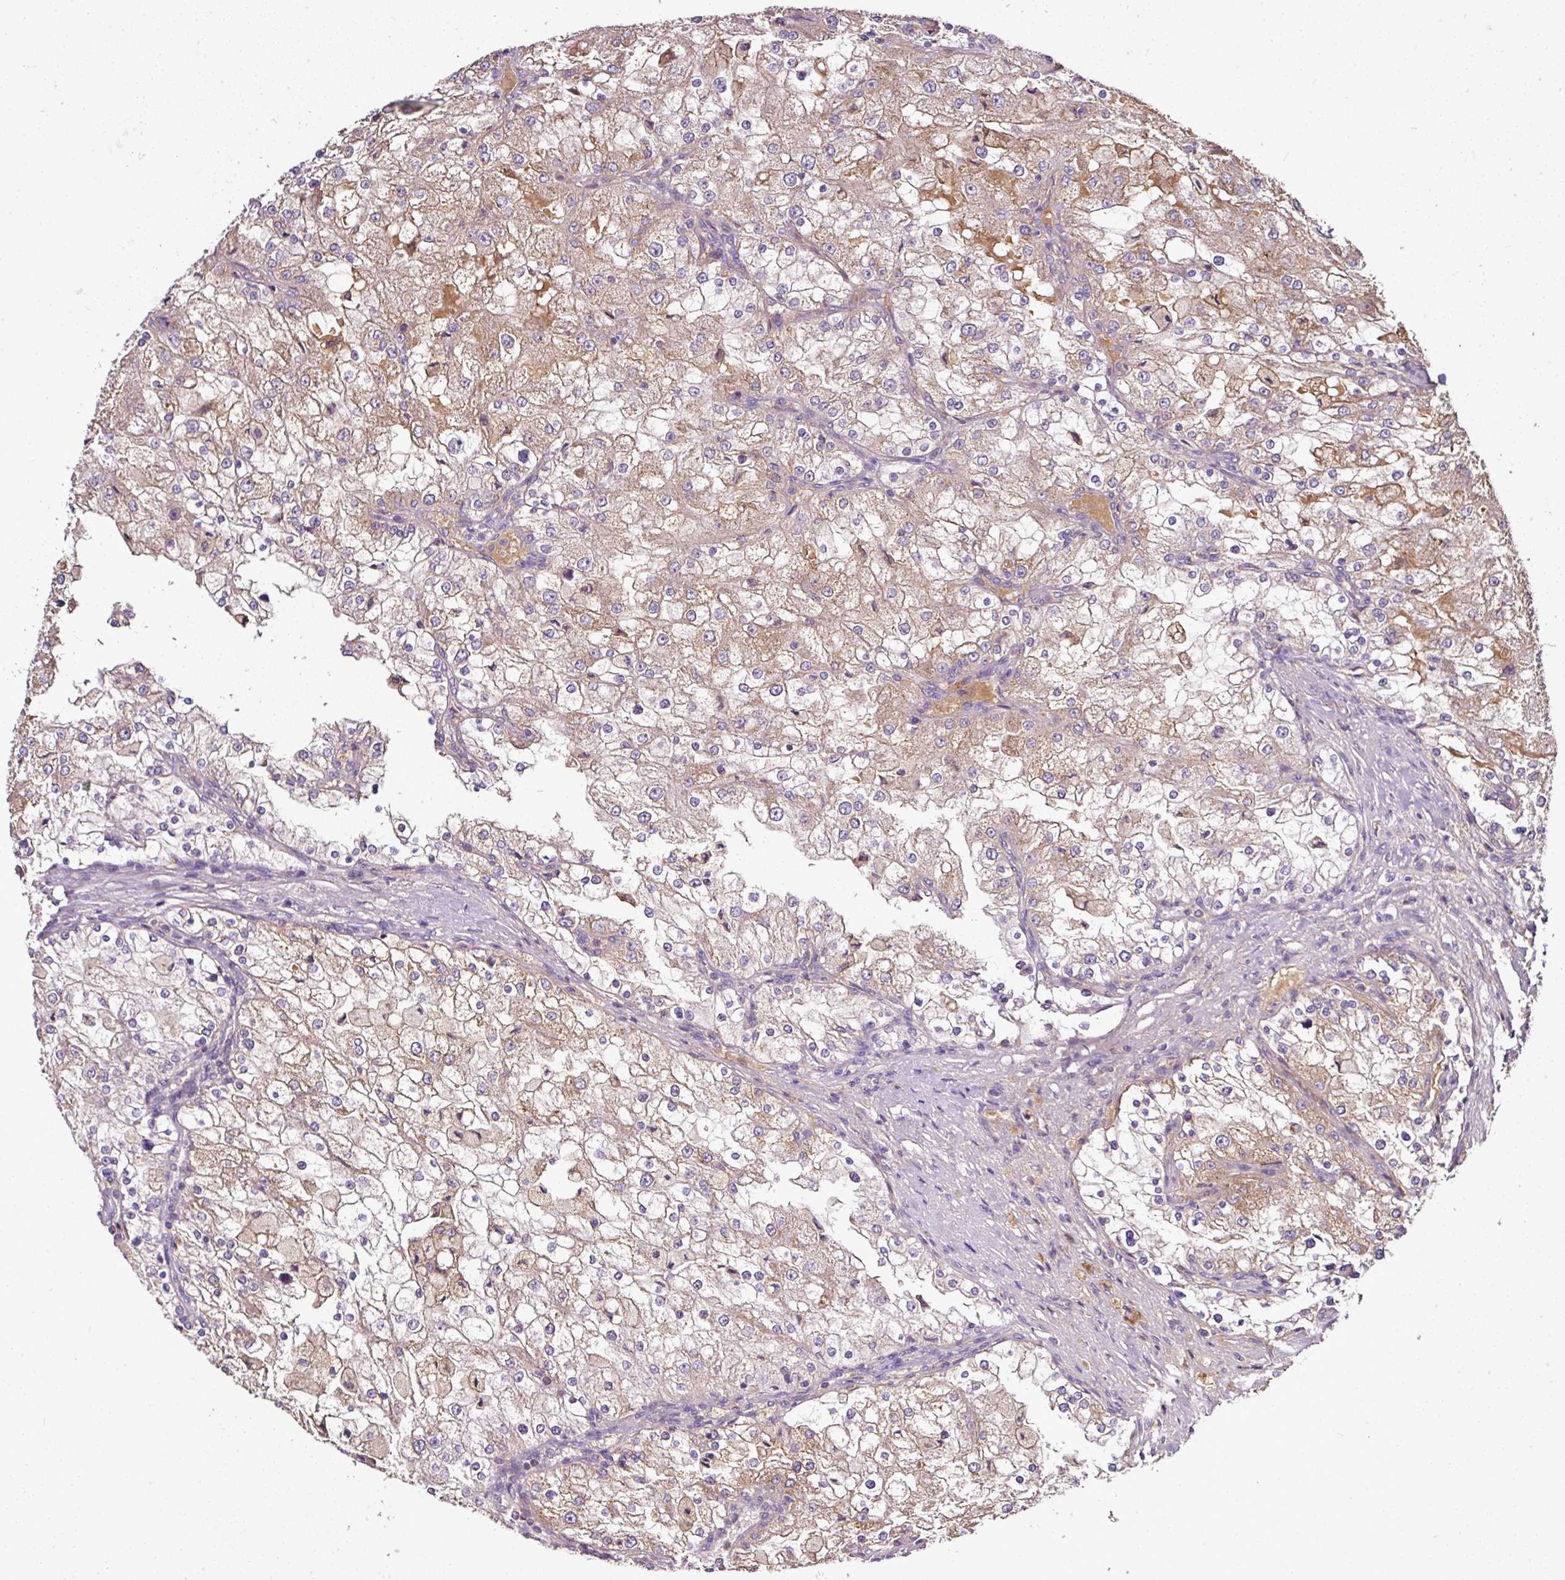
{"staining": {"intensity": "moderate", "quantity": "25%-75%", "location": "cytoplasmic/membranous"}, "tissue": "renal cancer", "cell_type": "Tumor cells", "image_type": "cancer", "snomed": [{"axis": "morphology", "description": "Adenocarcinoma, NOS"}, {"axis": "topography", "description": "Kidney"}], "caption": "Moderate cytoplasmic/membranous protein expression is appreciated in about 25%-75% of tumor cells in renal adenocarcinoma. Using DAB (3,3'-diaminobenzidine) (brown) and hematoxylin (blue) stains, captured at high magnification using brightfield microscopy.", "gene": "CAB39L", "patient": {"sex": "female", "age": 74}}